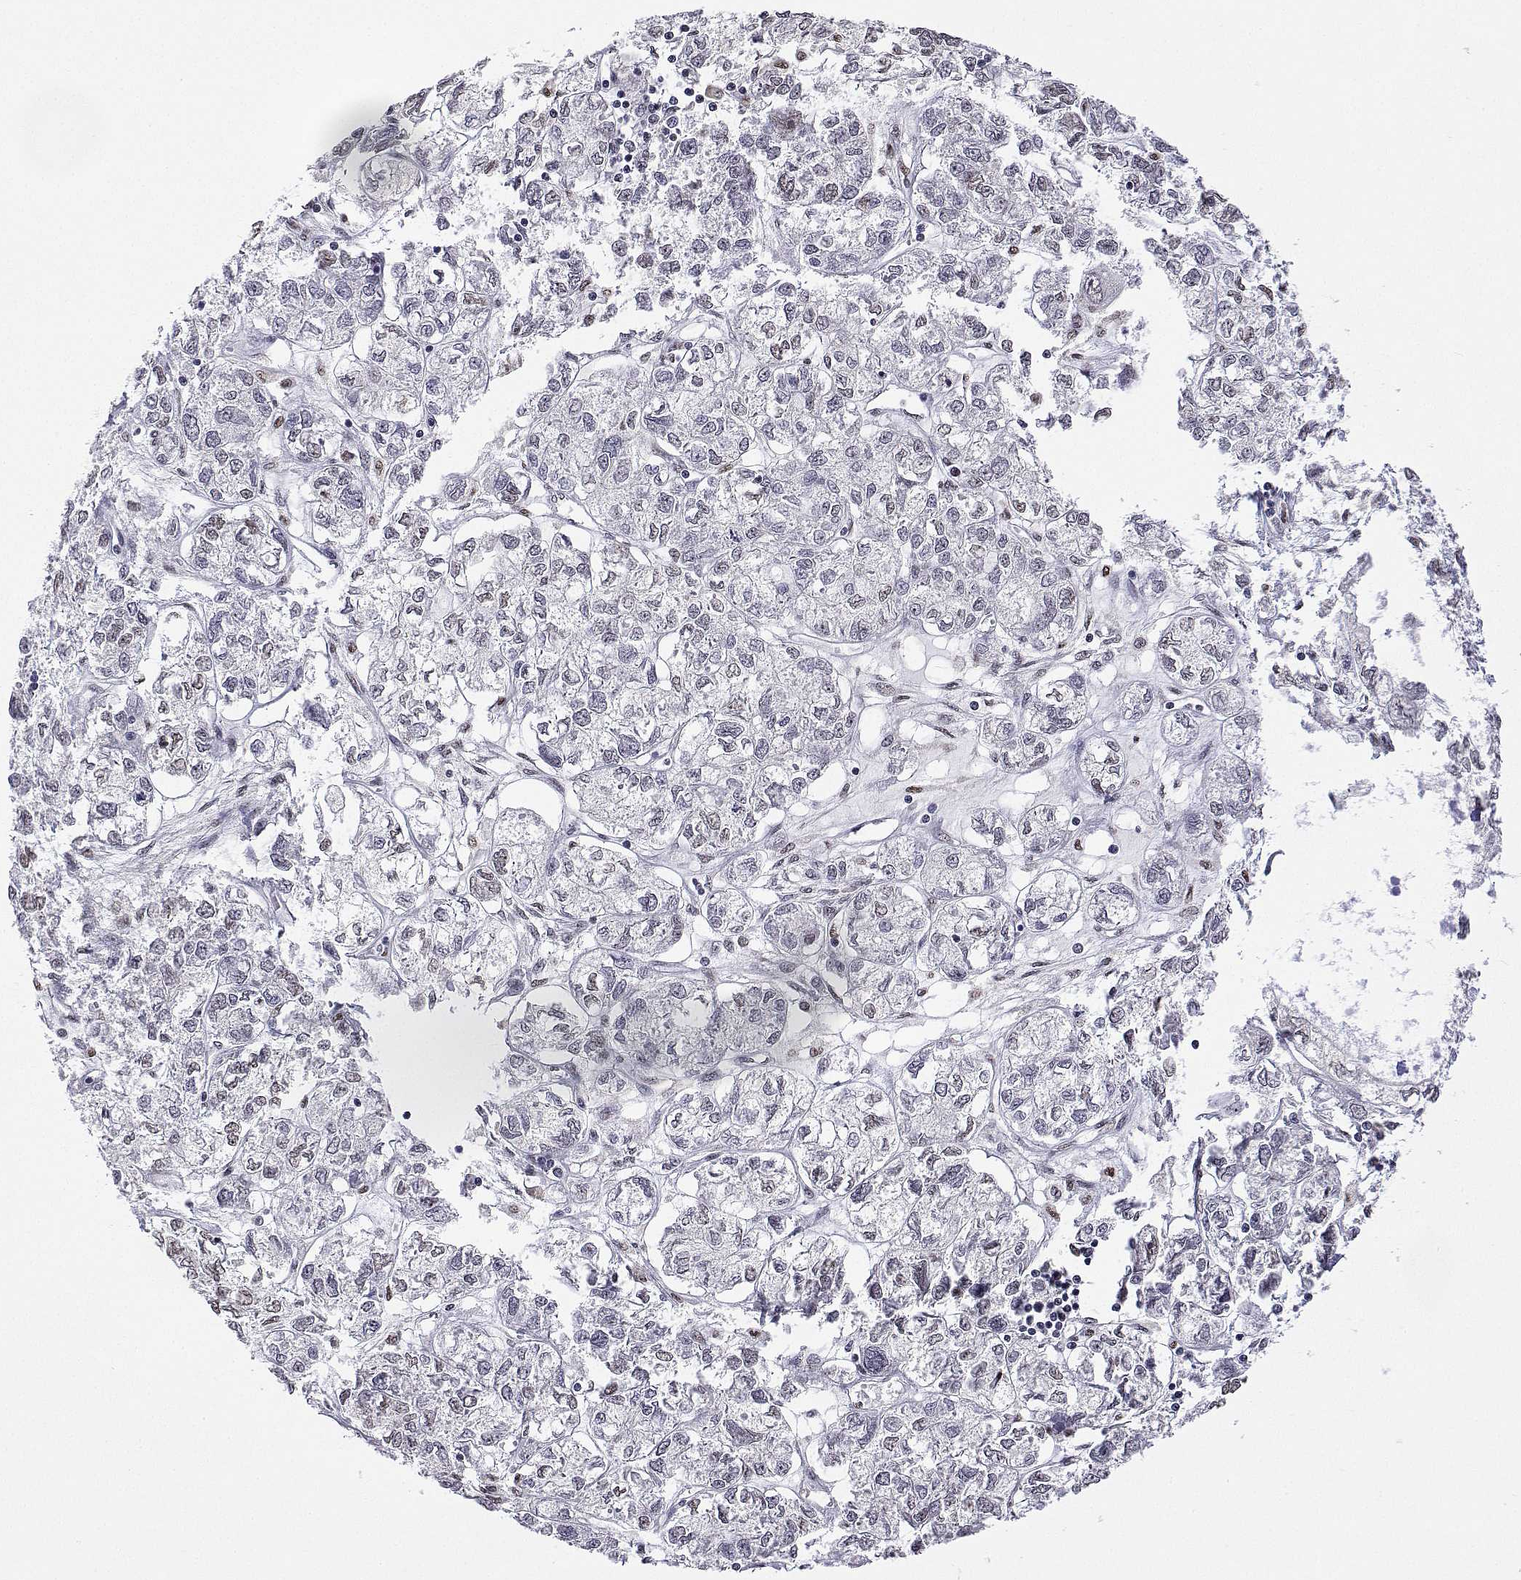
{"staining": {"intensity": "moderate", "quantity": "<25%", "location": "nuclear"}, "tissue": "ovarian cancer", "cell_type": "Tumor cells", "image_type": "cancer", "snomed": [{"axis": "morphology", "description": "Carcinoma, endometroid"}, {"axis": "topography", "description": "Ovary"}], "caption": "A low amount of moderate nuclear expression is identified in about <25% of tumor cells in ovarian cancer tissue. The staining is performed using DAB brown chromogen to label protein expression. The nuclei are counter-stained blue using hematoxylin.", "gene": "ADAR", "patient": {"sex": "female", "age": 64}}